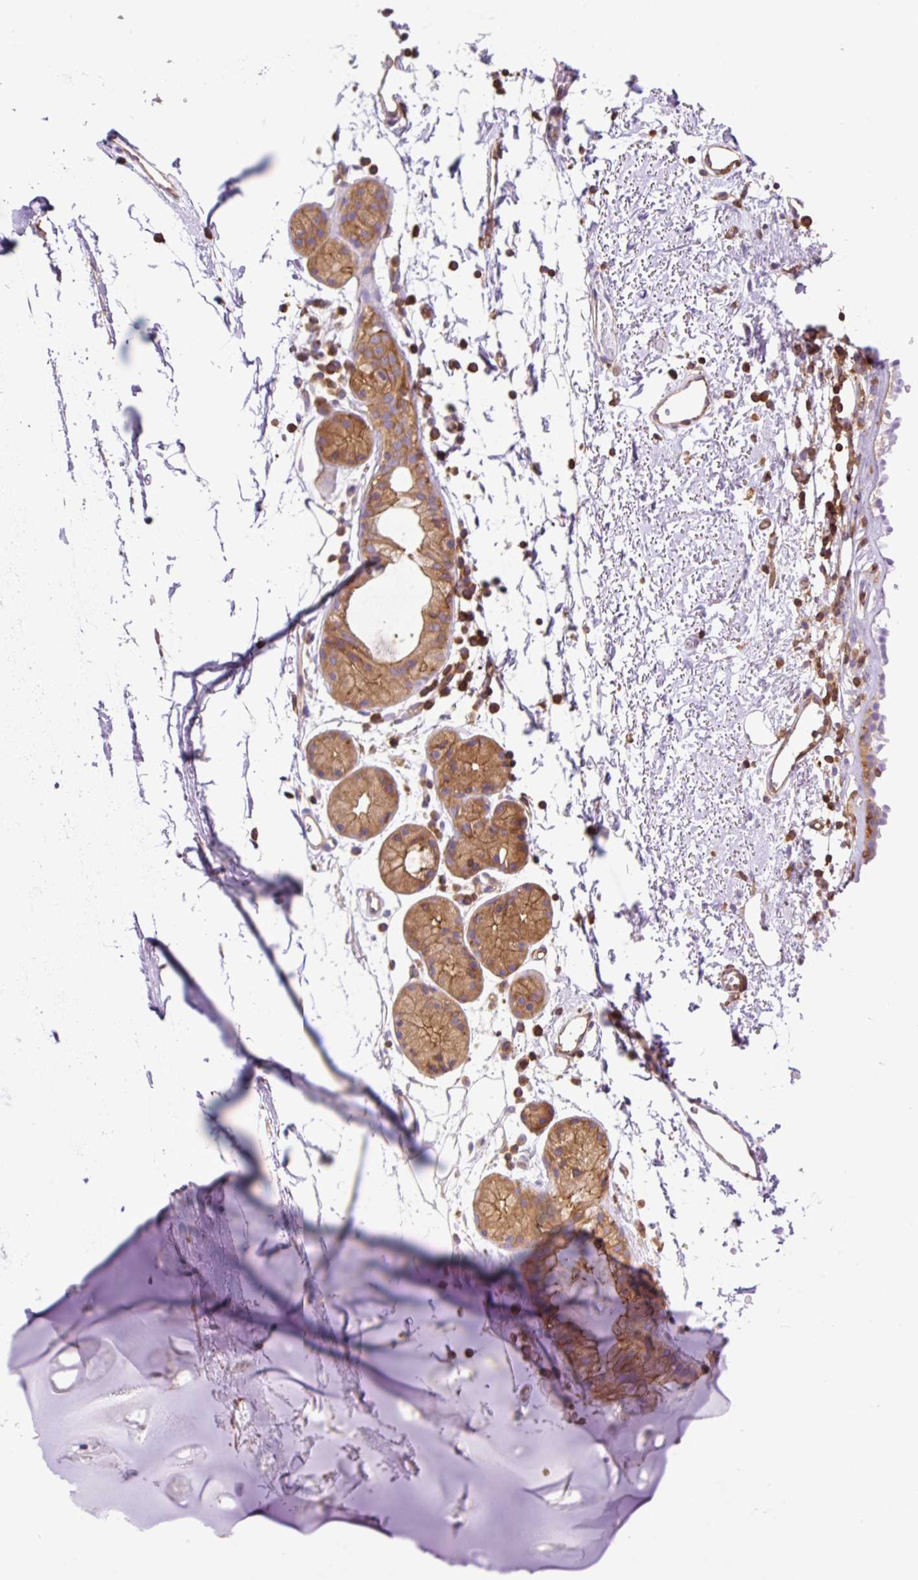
{"staining": {"intensity": "negative", "quantity": "none", "location": "none"}, "tissue": "adipose tissue", "cell_type": "Adipocytes", "image_type": "normal", "snomed": [{"axis": "morphology", "description": "Normal tissue, NOS"}, {"axis": "topography", "description": "Cartilage tissue"}, {"axis": "topography", "description": "Nasopharynx"}], "caption": "Immunohistochemistry (IHC) photomicrograph of normal human adipose tissue stained for a protein (brown), which demonstrates no expression in adipocytes. (Brightfield microscopy of DAB immunohistochemistry (IHC) at high magnification).", "gene": "DNM2", "patient": {"sex": "male", "age": 56}}